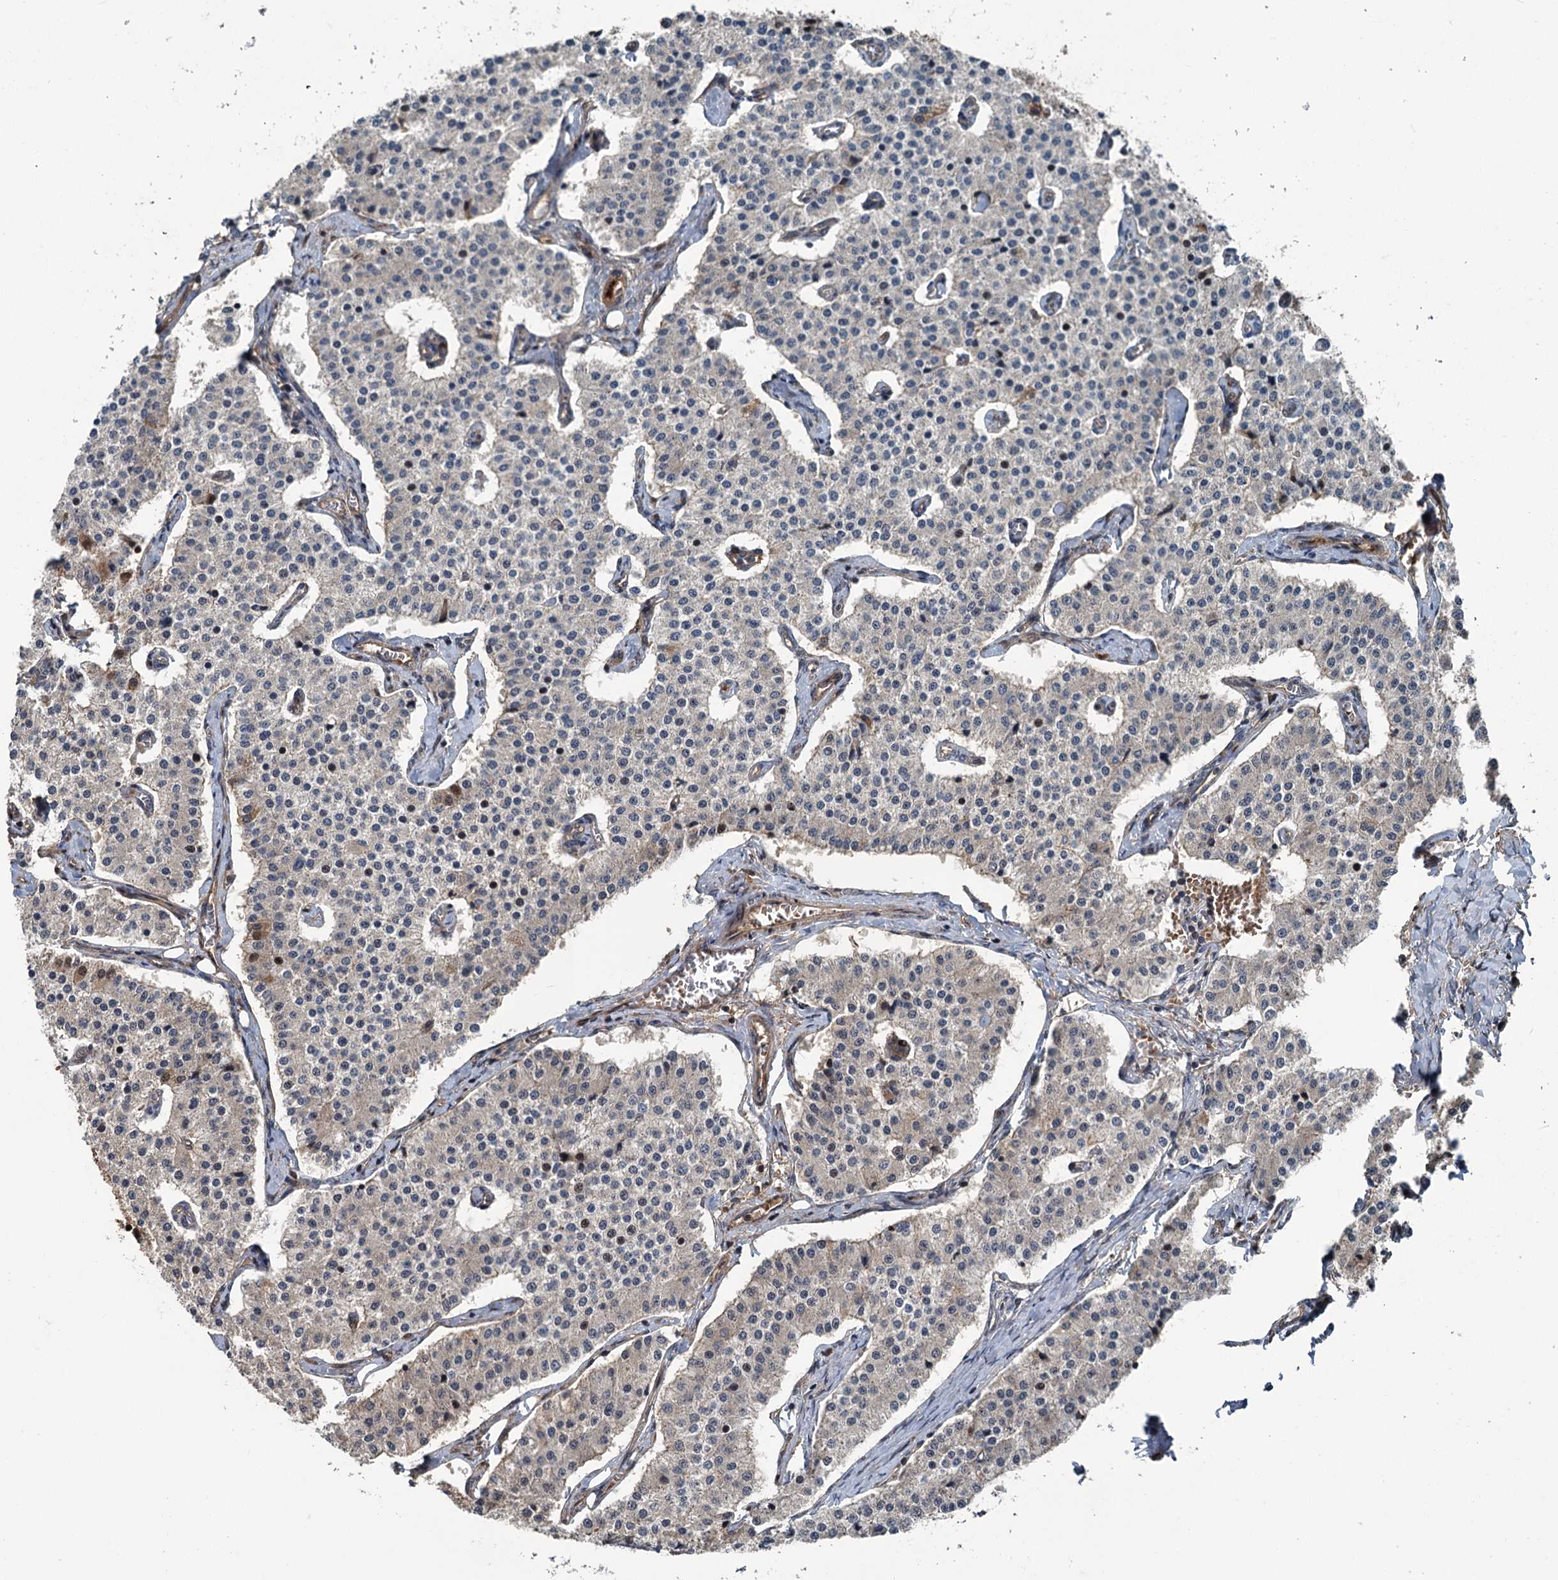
{"staining": {"intensity": "weak", "quantity": "<25%", "location": "cytoplasmic/membranous"}, "tissue": "carcinoid", "cell_type": "Tumor cells", "image_type": "cancer", "snomed": [{"axis": "morphology", "description": "Carcinoid, malignant, NOS"}, {"axis": "topography", "description": "Colon"}], "caption": "Tumor cells are negative for protein expression in human carcinoid.", "gene": "TEDC1", "patient": {"sex": "female", "age": 52}}